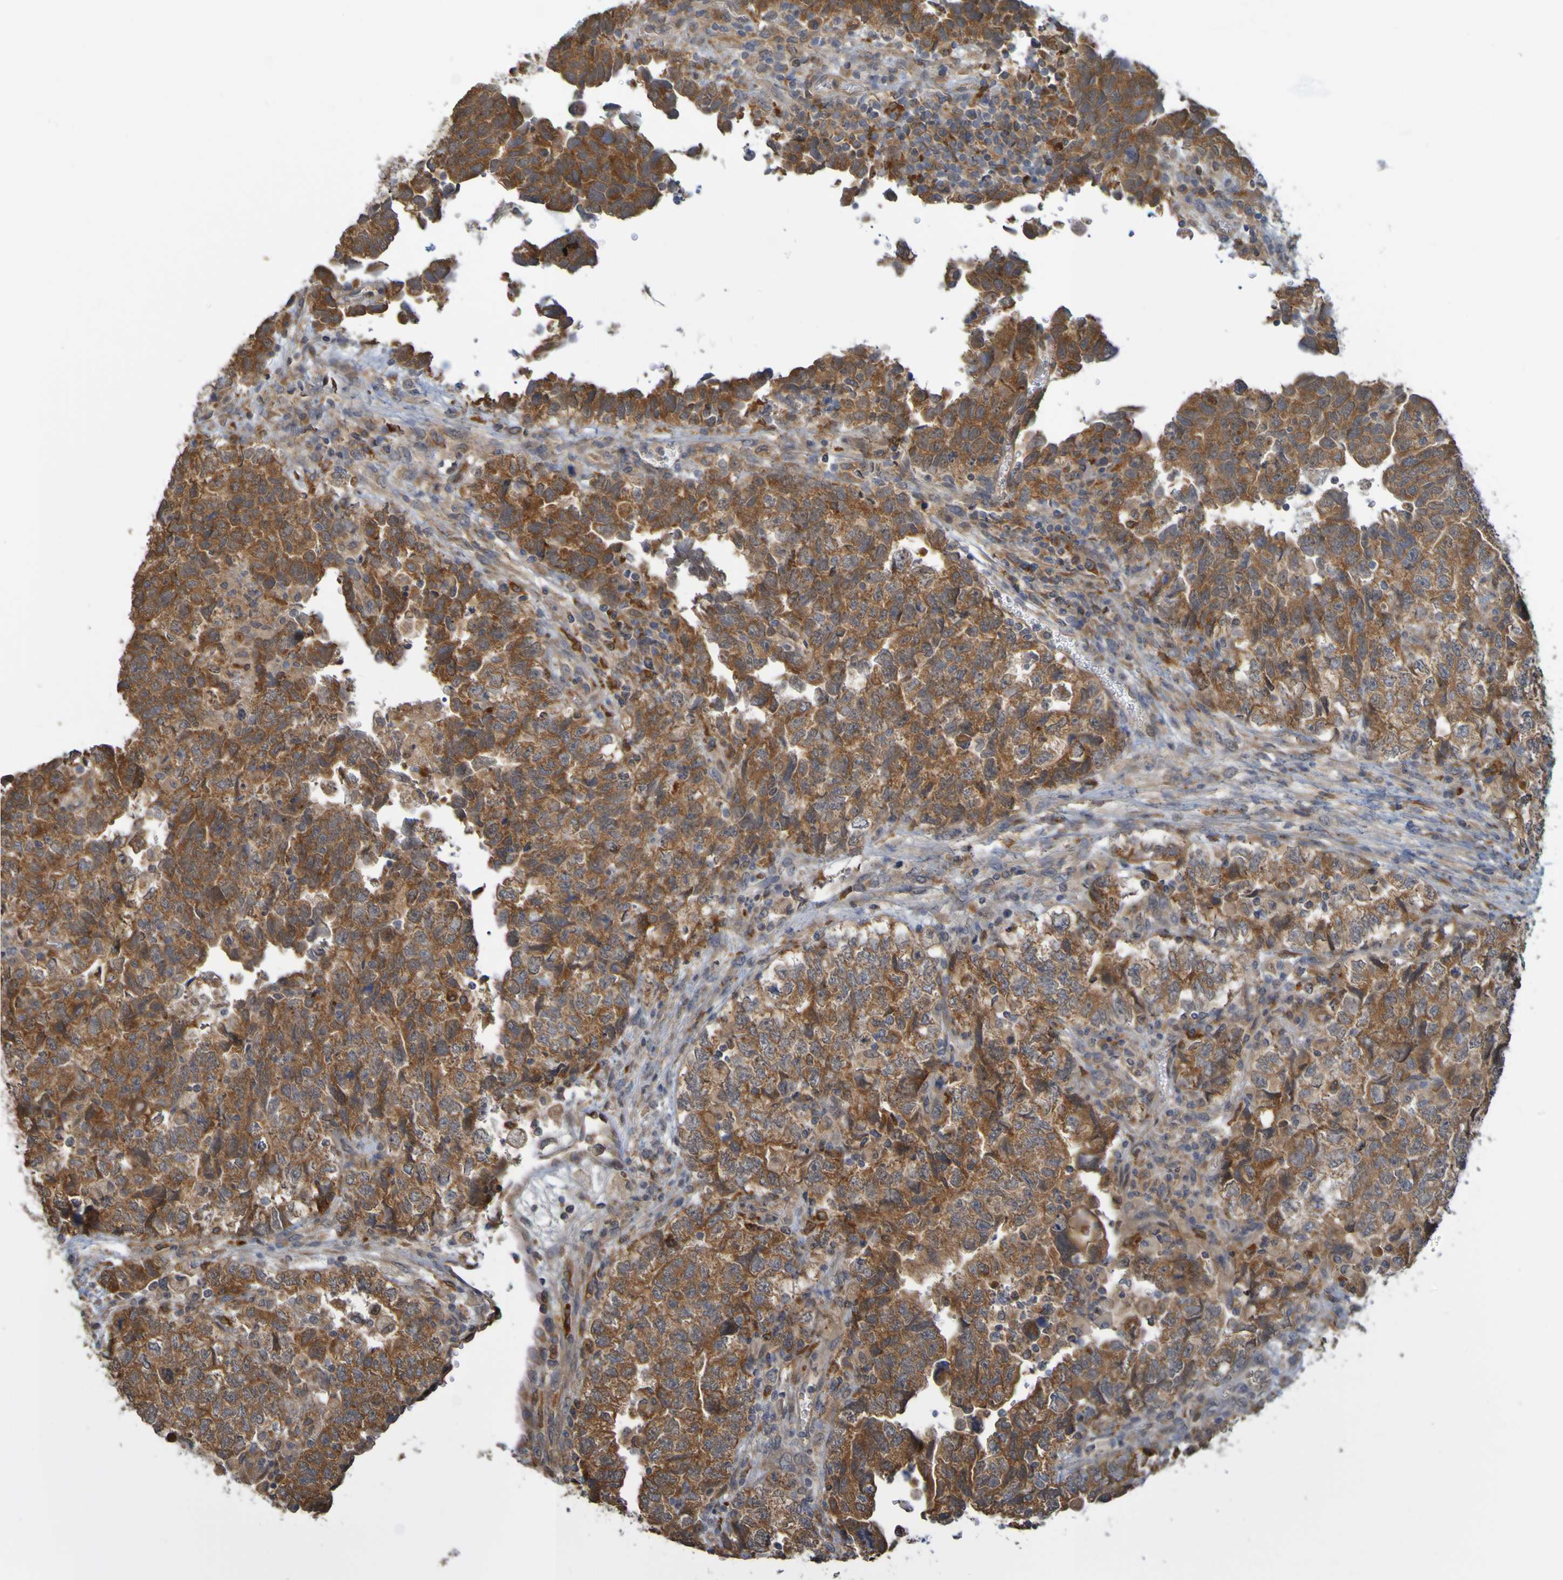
{"staining": {"intensity": "strong", "quantity": ">75%", "location": "cytoplasmic/membranous"}, "tissue": "testis cancer", "cell_type": "Tumor cells", "image_type": "cancer", "snomed": [{"axis": "morphology", "description": "Carcinoma, Embryonal, NOS"}, {"axis": "topography", "description": "Testis"}], "caption": "Immunohistochemistry staining of embryonal carcinoma (testis), which displays high levels of strong cytoplasmic/membranous staining in approximately >75% of tumor cells indicating strong cytoplasmic/membranous protein positivity. The staining was performed using DAB (3,3'-diaminobenzidine) (brown) for protein detection and nuclei were counterstained in hematoxylin (blue).", "gene": "NAV2", "patient": {"sex": "male", "age": 36}}